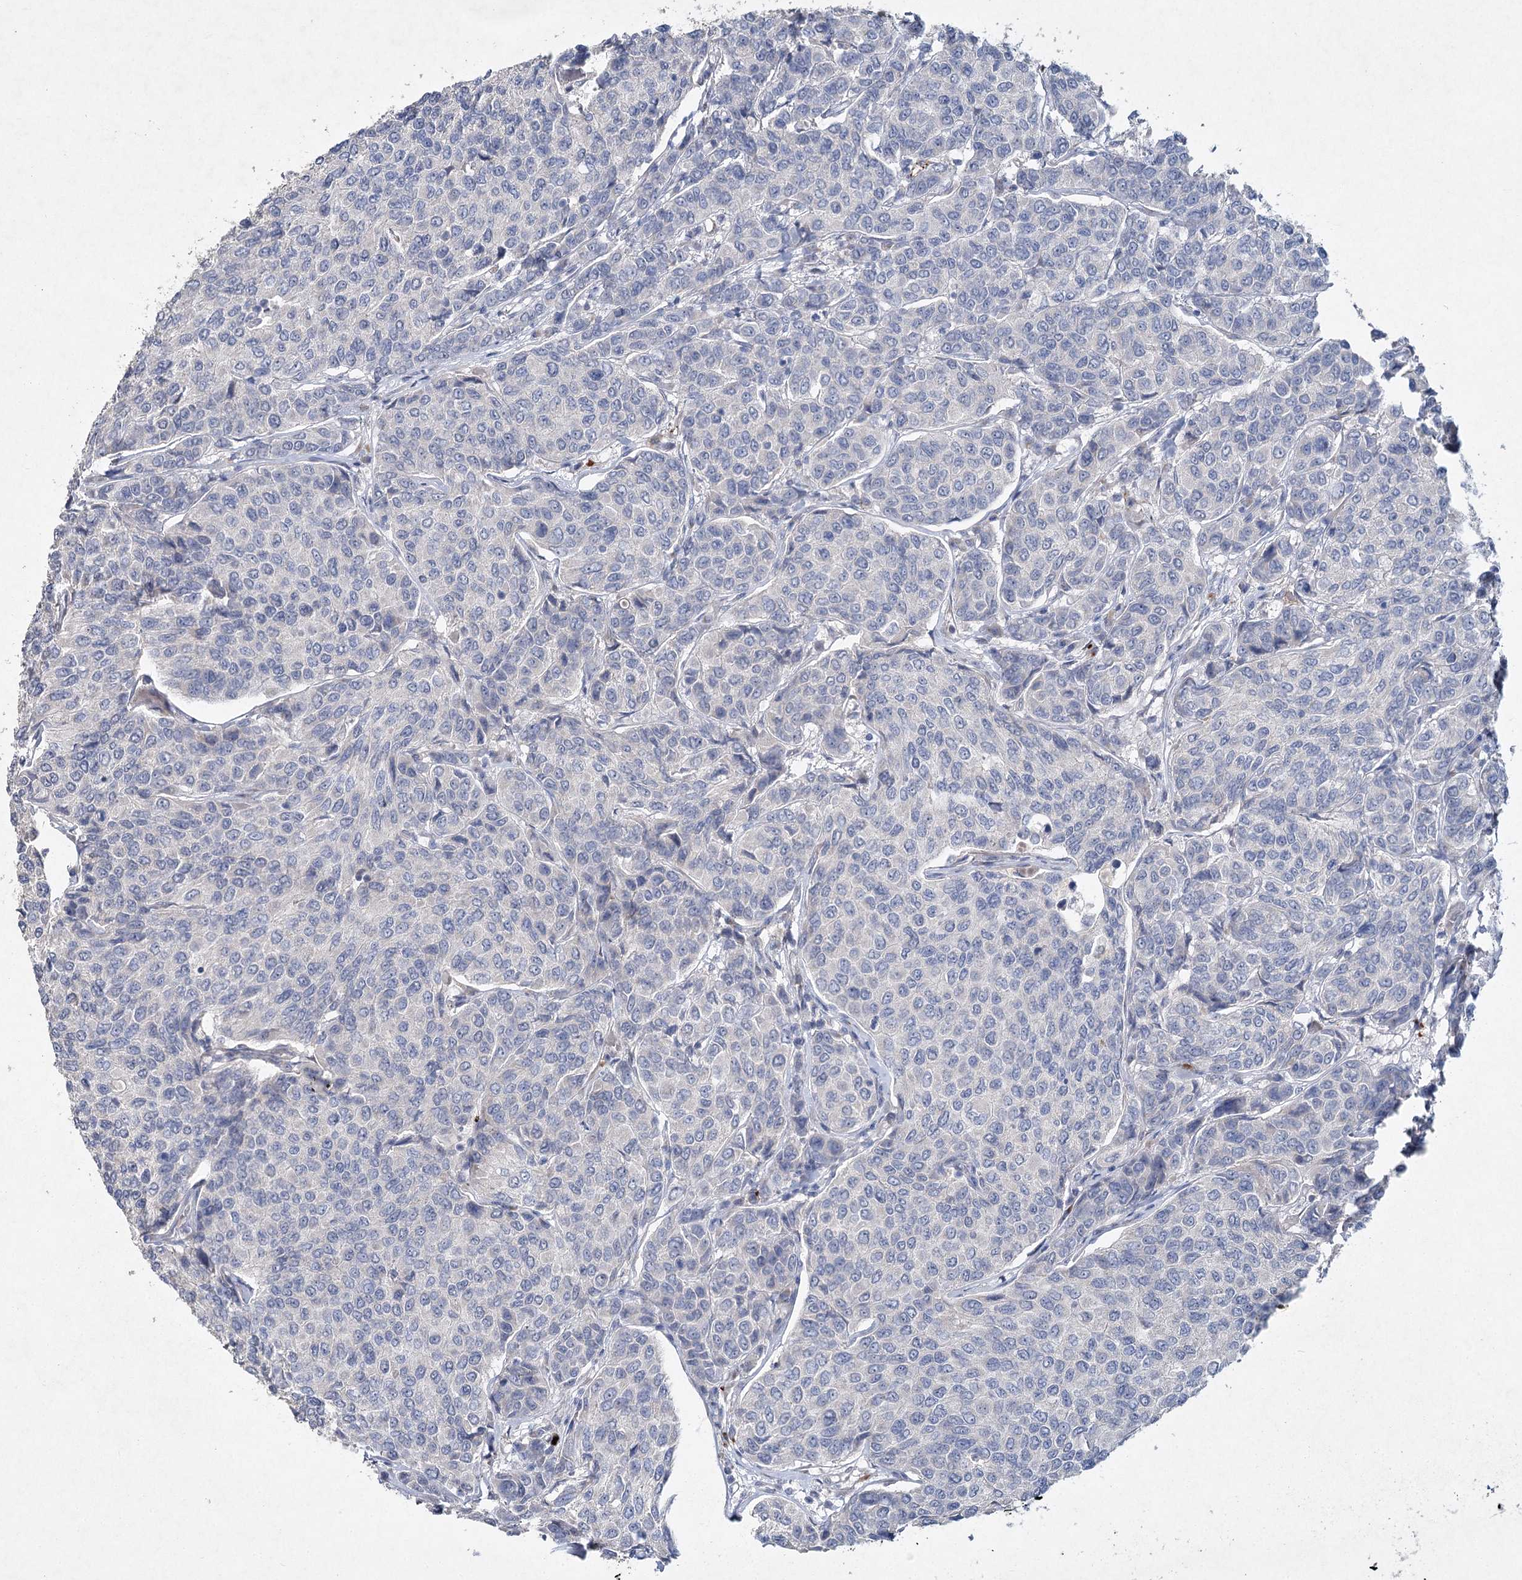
{"staining": {"intensity": "negative", "quantity": "none", "location": "none"}, "tissue": "breast cancer", "cell_type": "Tumor cells", "image_type": "cancer", "snomed": [{"axis": "morphology", "description": "Duct carcinoma"}, {"axis": "topography", "description": "Breast"}], "caption": "There is no significant positivity in tumor cells of breast cancer. (Stains: DAB (3,3'-diaminobenzidine) immunohistochemistry with hematoxylin counter stain, Microscopy: brightfield microscopy at high magnification).", "gene": "RFX6", "patient": {"sex": "female", "age": 55}}